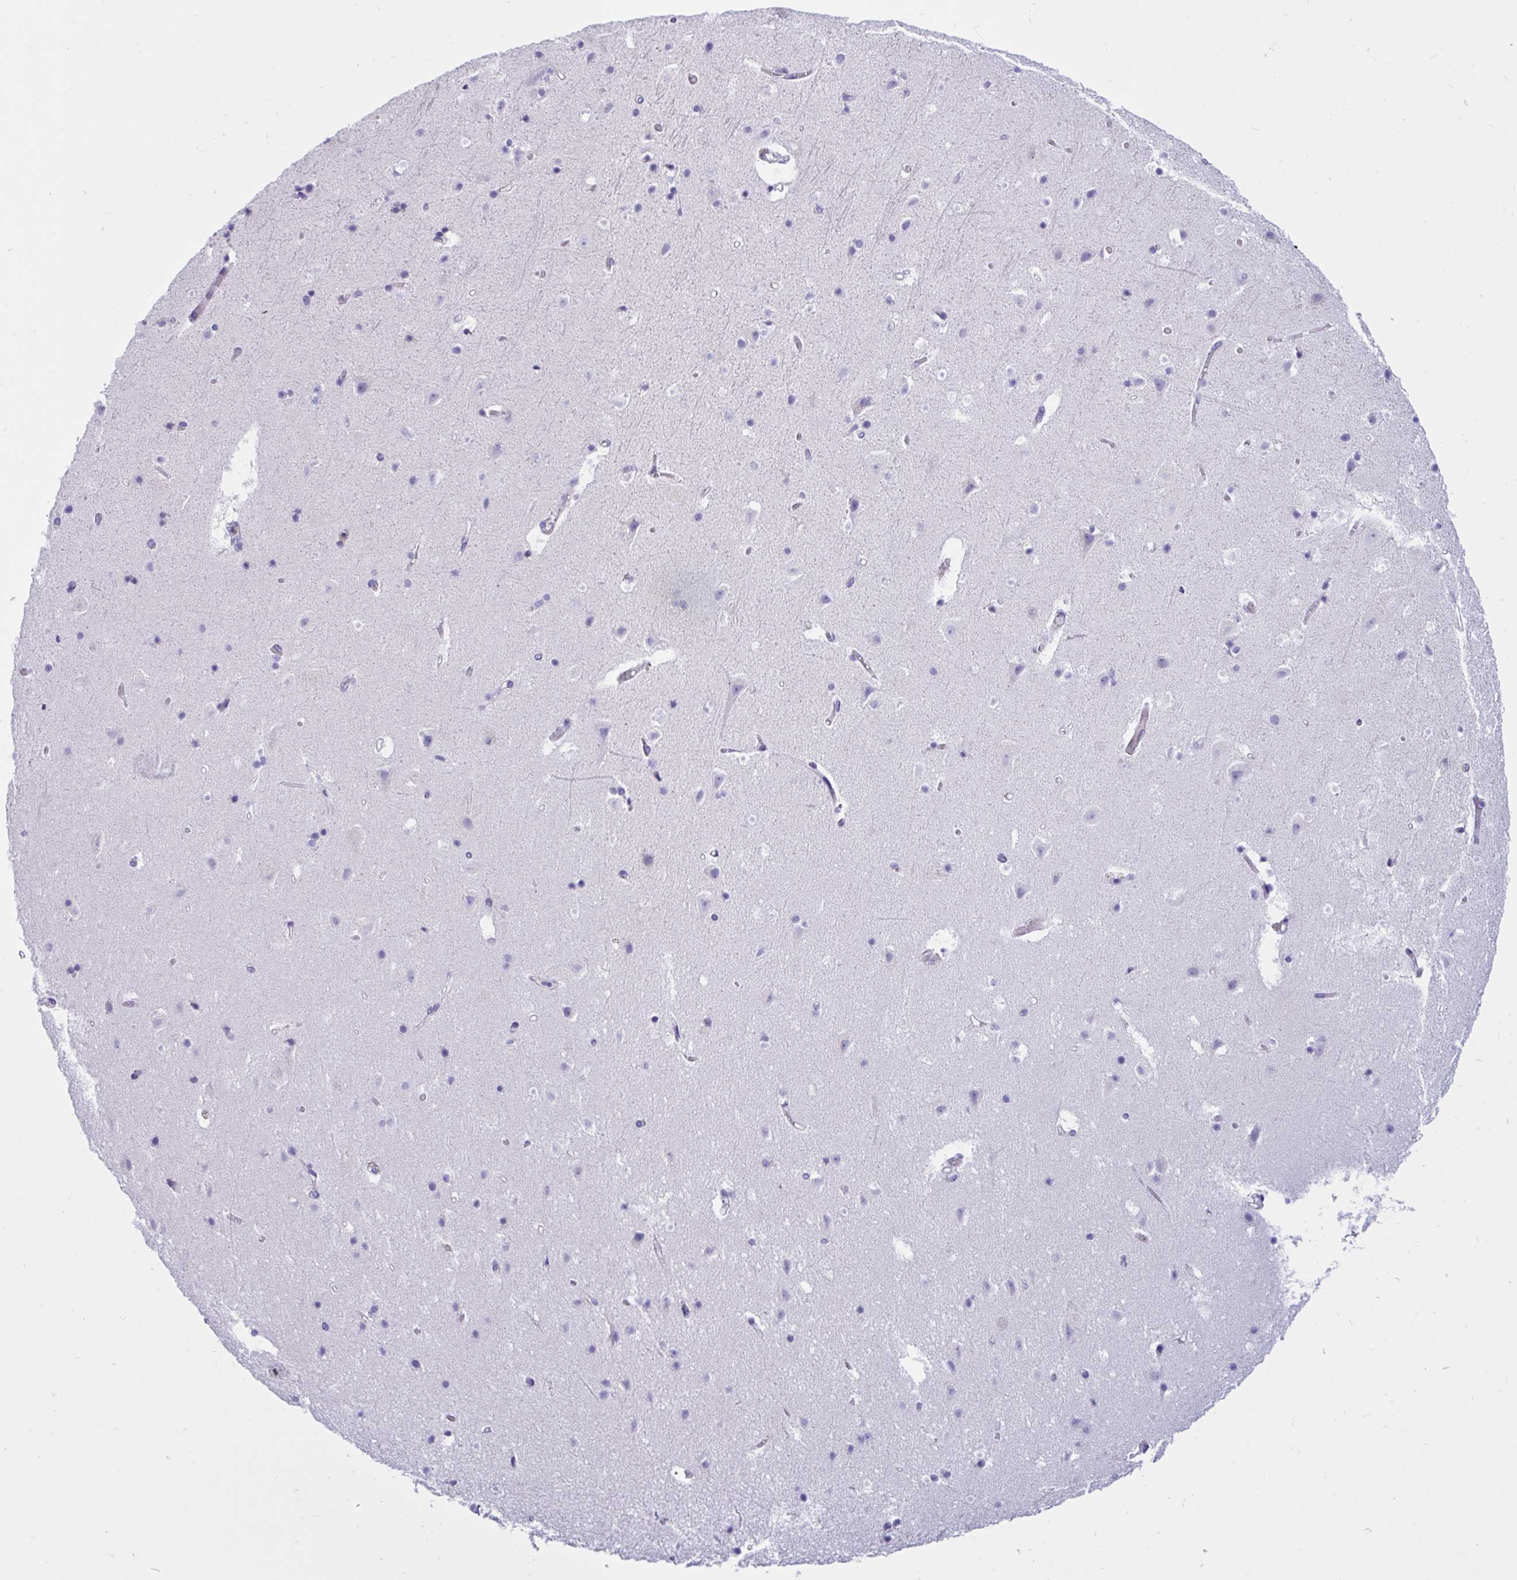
{"staining": {"intensity": "negative", "quantity": "none", "location": "none"}, "tissue": "cerebral cortex", "cell_type": "Endothelial cells", "image_type": "normal", "snomed": [{"axis": "morphology", "description": "Normal tissue, NOS"}, {"axis": "topography", "description": "Cerebral cortex"}], "caption": "Immunohistochemistry image of unremarkable cerebral cortex stained for a protein (brown), which displays no positivity in endothelial cells. (DAB immunohistochemistry, high magnification).", "gene": "RNASE3", "patient": {"sex": "female", "age": 42}}